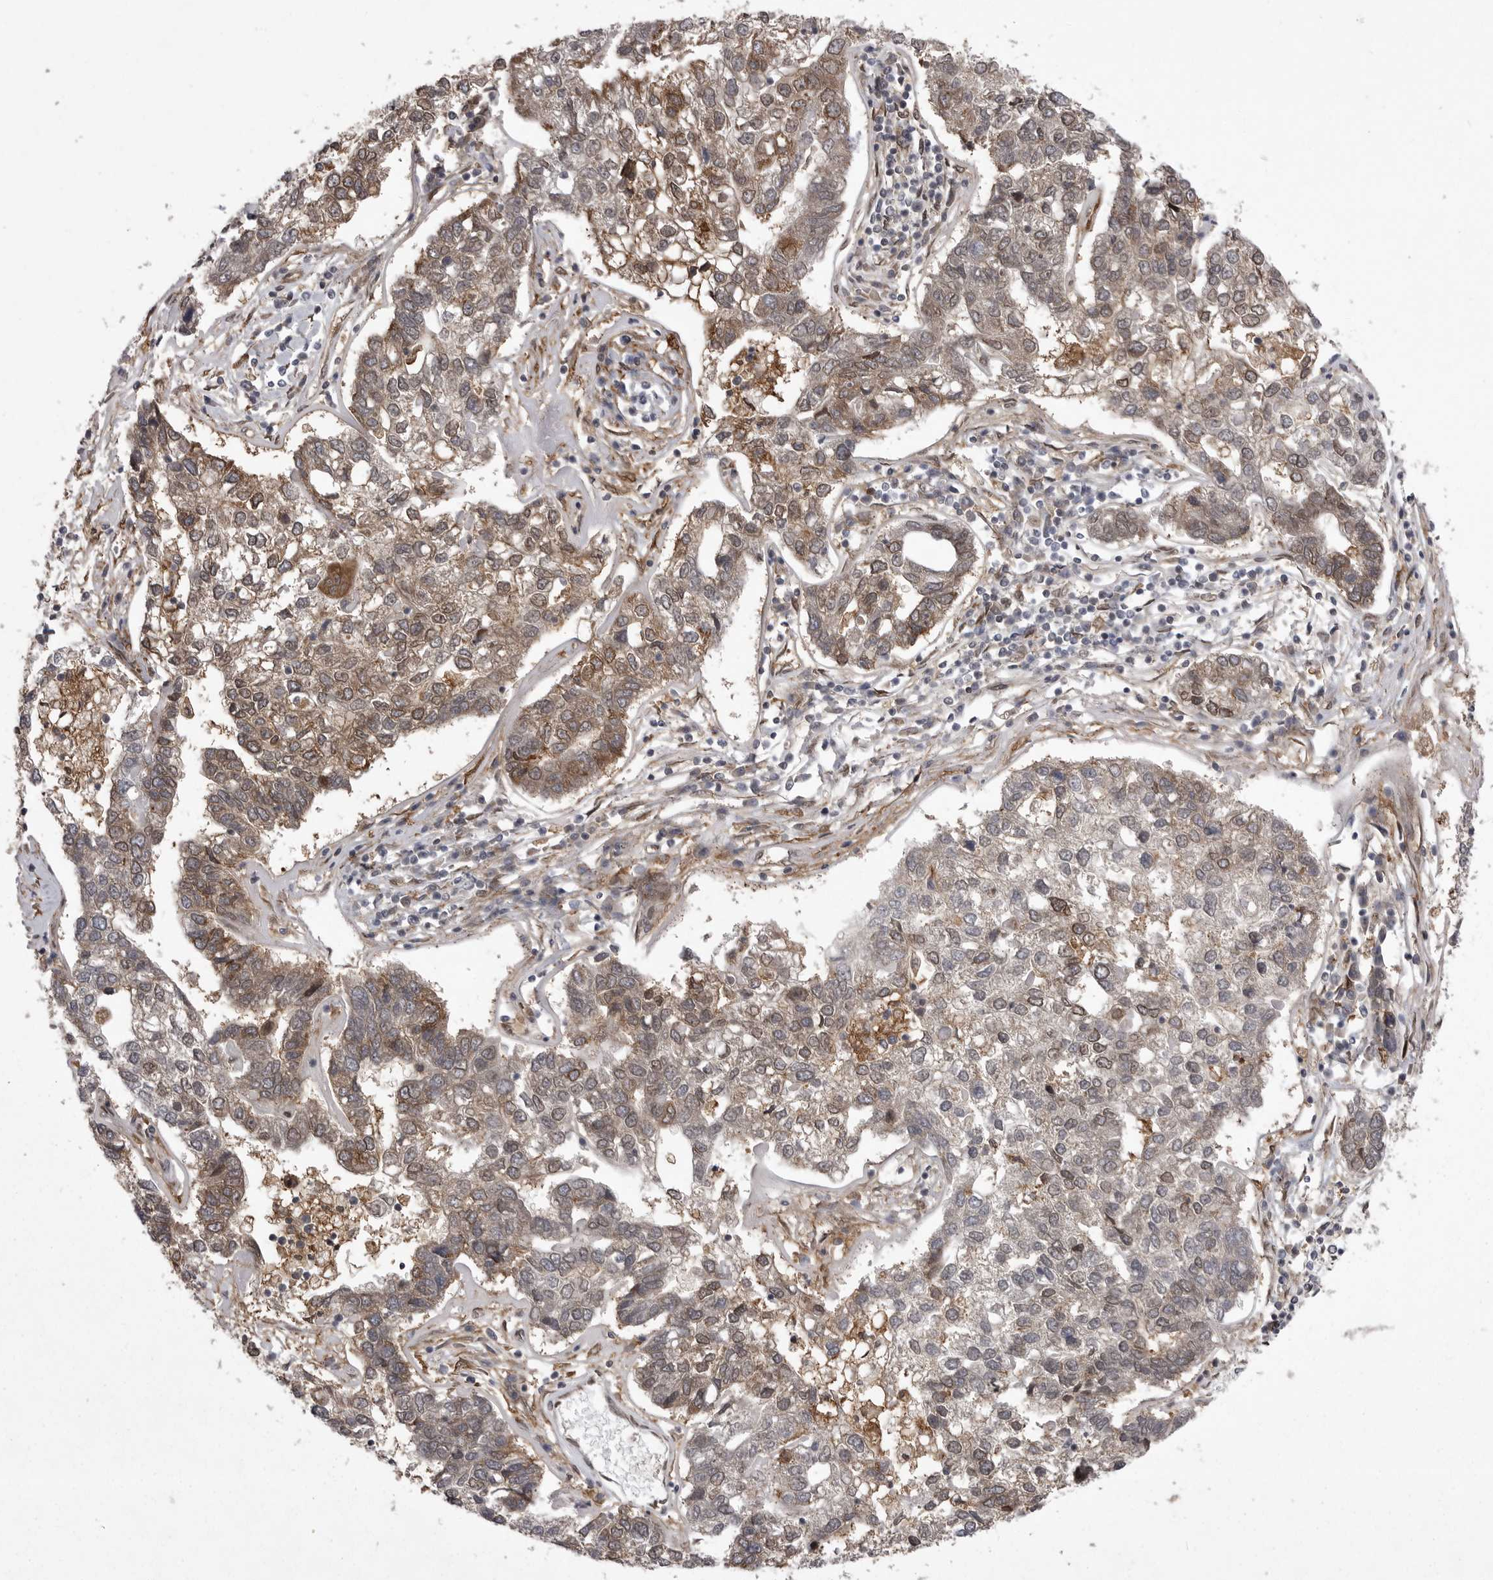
{"staining": {"intensity": "moderate", "quantity": "<25%", "location": "cytoplasmic/membranous"}, "tissue": "pancreatic cancer", "cell_type": "Tumor cells", "image_type": "cancer", "snomed": [{"axis": "morphology", "description": "Adenocarcinoma, NOS"}, {"axis": "topography", "description": "Pancreas"}], "caption": "Approximately <25% of tumor cells in pancreatic cancer demonstrate moderate cytoplasmic/membranous protein positivity as visualized by brown immunohistochemical staining.", "gene": "ABL1", "patient": {"sex": "female", "age": 61}}